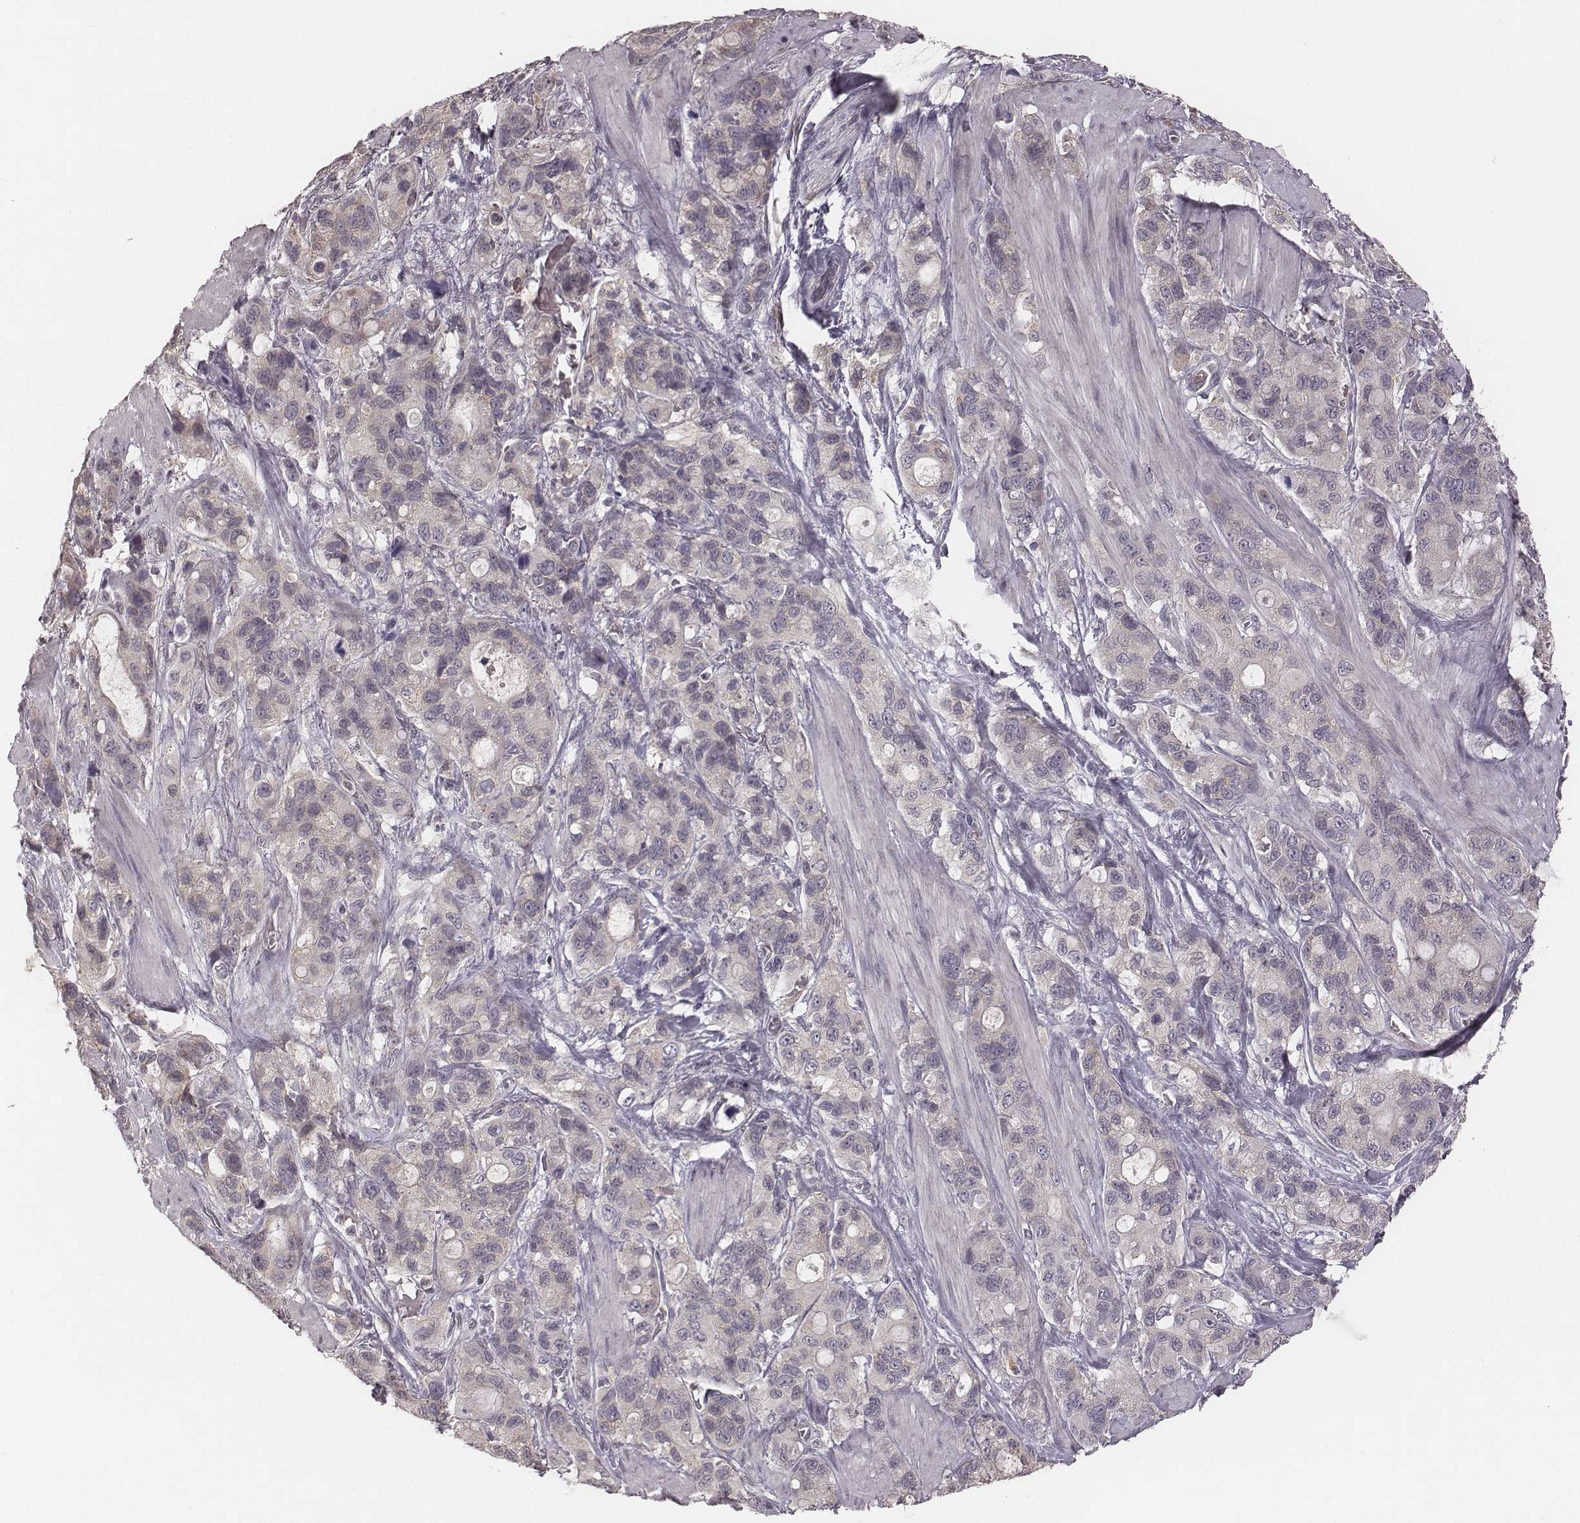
{"staining": {"intensity": "weak", "quantity": "25%-75%", "location": "cytoplasmic/membranous"}, "tissue": "stomach cancer", "cell_type": "Tumor cells", "image_type": "cancer", "snomed": [{"axis": "morphology", "description": "Adenocarcinoma, NOS"}, {"axis": "topography", "description": "Stomach"}], "caption": "Immunohistochemistry (IHC) histopathology image of human stomach cancer (adenocarcinoma) stained for a protein (brown), which shows low levels of weak cytoplasmic/membranous staining in approximately 25%-75% of tumor cells.", "gene": "P2RX5", "patient": {"sex": "male", "age": 63}}